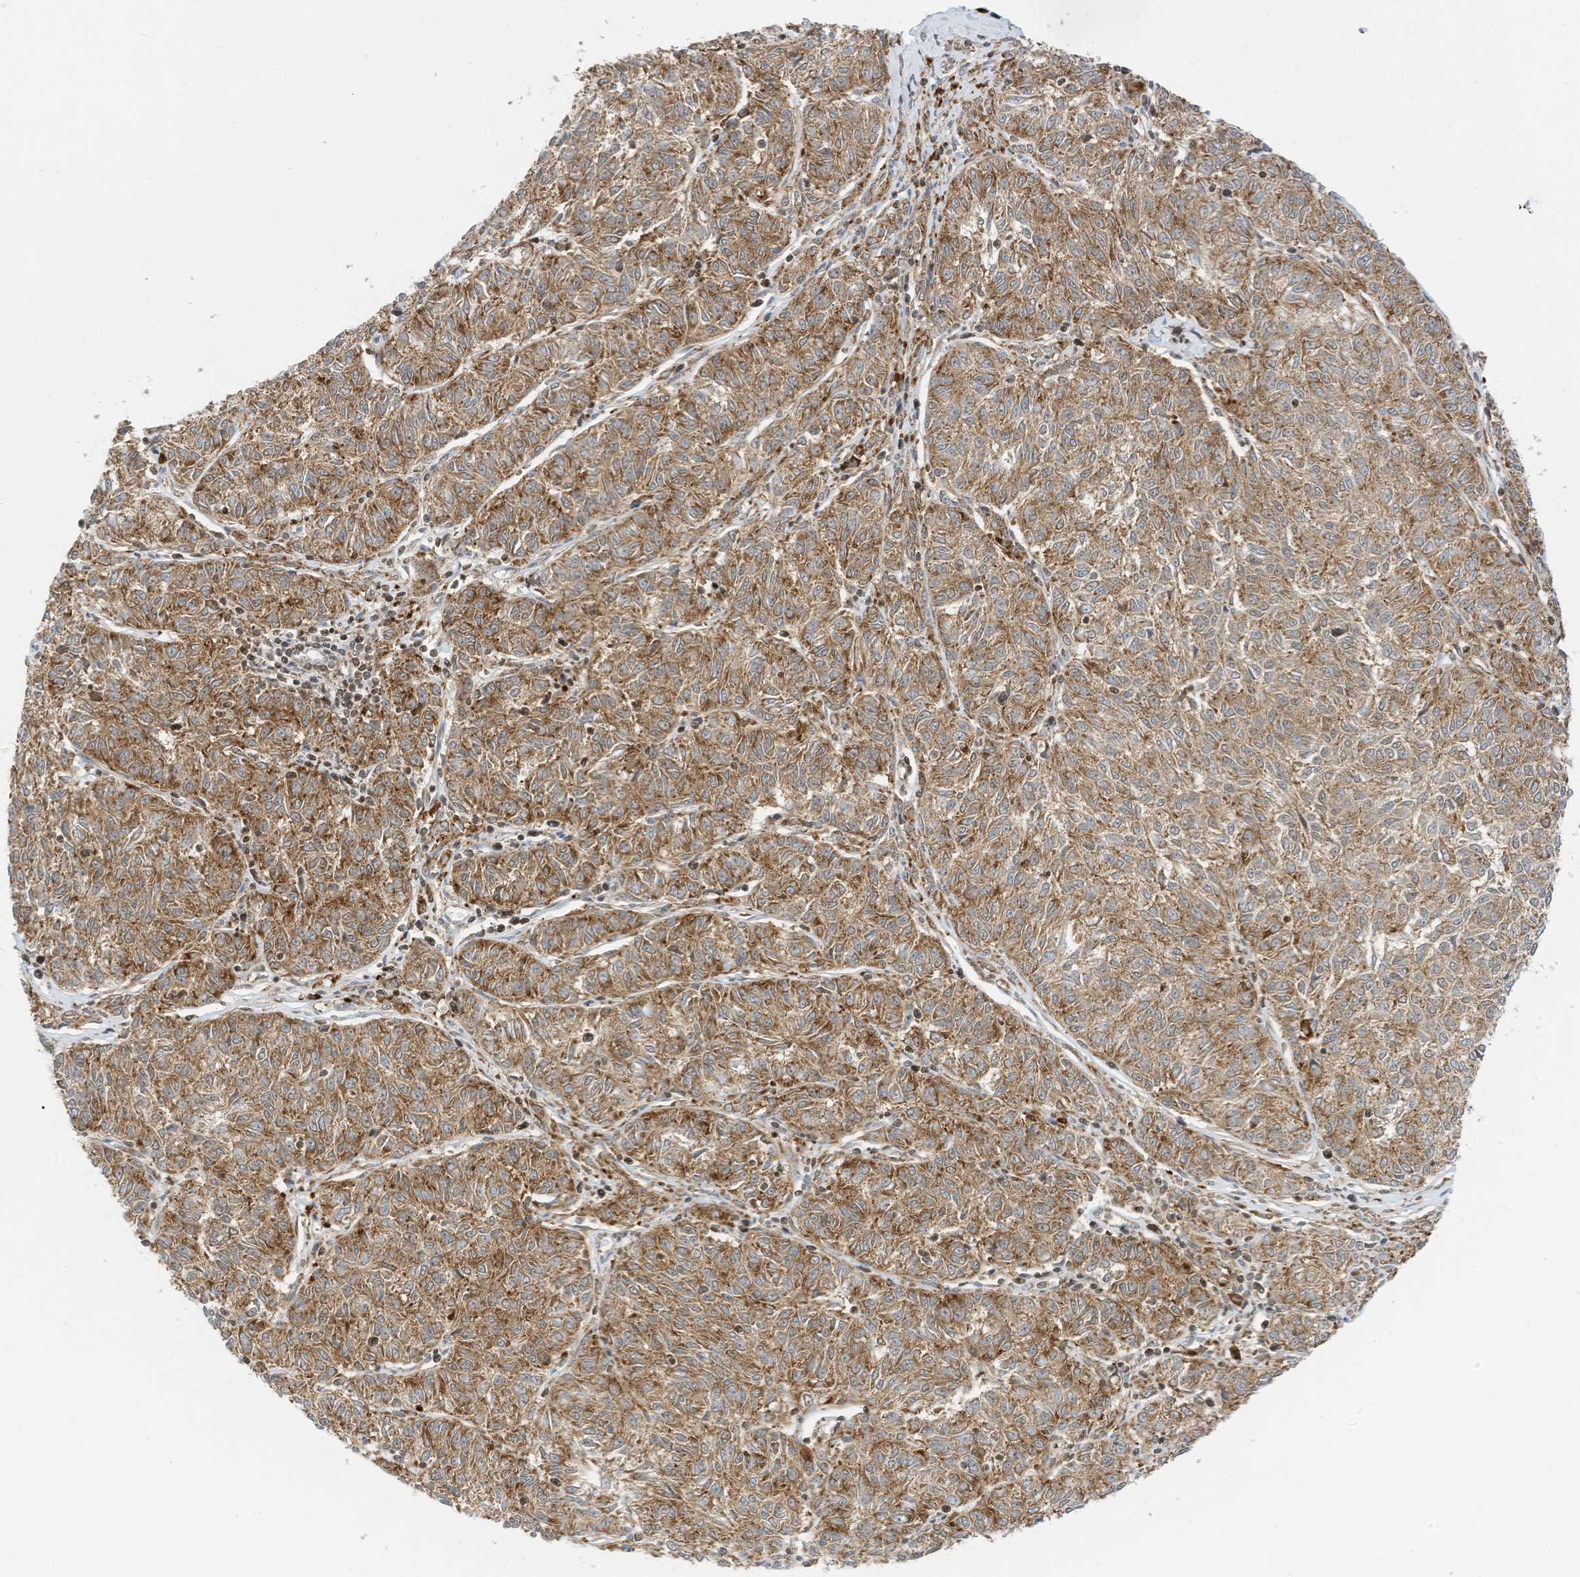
{"staining": {"intensity": "moderate", "quantity": ">75%", "location": "cytoplasmic/membranous"}, "tissue": "melanoma", "cell_type": "Tumor cells", "image_type": "cancer", "snomed": [{"axis": "morphology", "description": "Malignant melanoma, NOS"}, {"axis": "topography", "description": "Skin"}], "caption": "The immunohistochemical stain shows moderate cytoplasmic/membranous positivity in tumor cells of melanoma tissue.", "gene": "EDF1", "patient": {"sex": "female", "age": 72}}